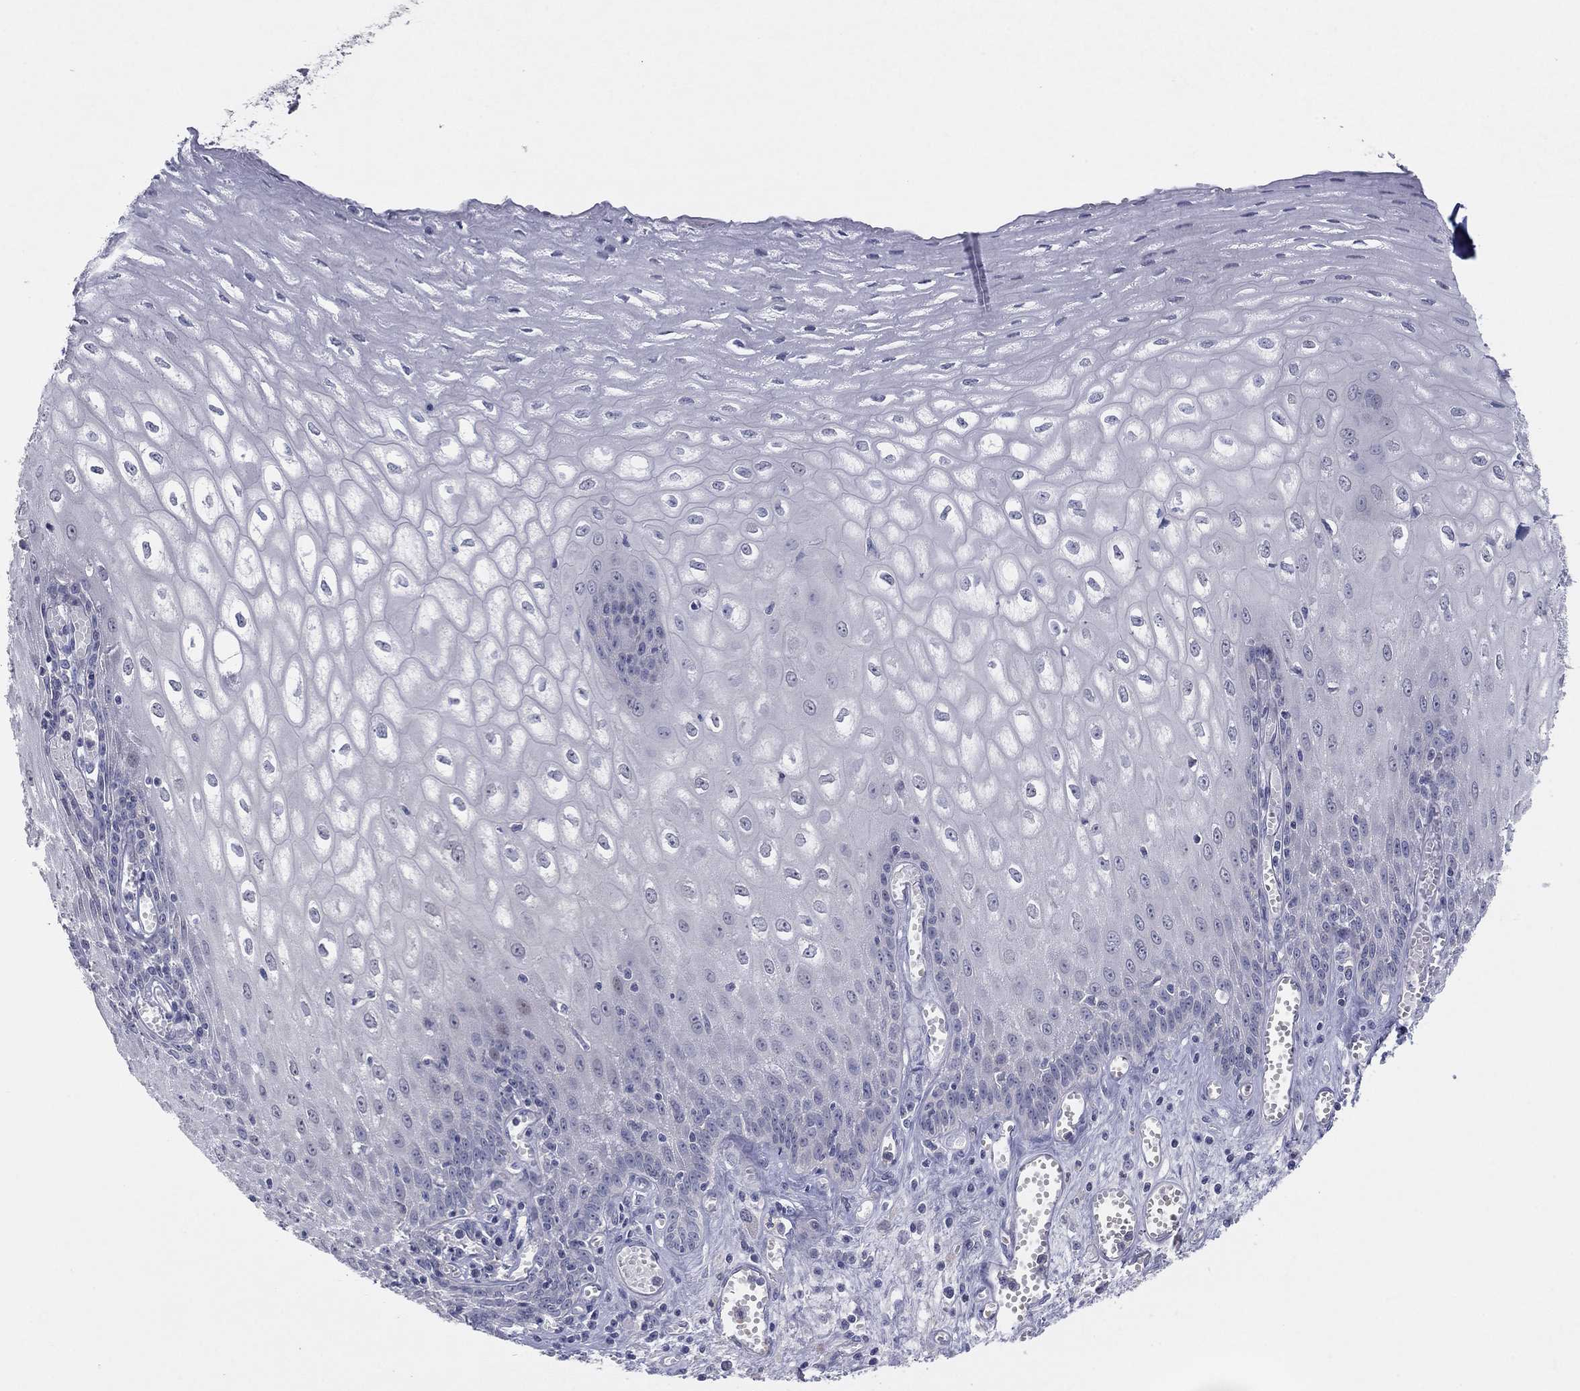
{"staining": {"intensity": "moderate", "quantity": "<25%", "location": "nuclear"}, "tissue": "esophagus", "cell_type": "Squamous epithelial cells", "image_type": "normal", "snomed": [{"axis": "morphology", "description": "Normal tissue, NOS"}, {"axis": "topography", "description": "Esophagus"}], "caption": "Immunohistochemical staining of unremarkable esophagus displays low levels of moderate nuclear staining in approximately <25% of squamous epithelial cells. Nuclei are stained in blue.", "gene": "AMN1", "patient": {"sex": "male", "age": 58}}